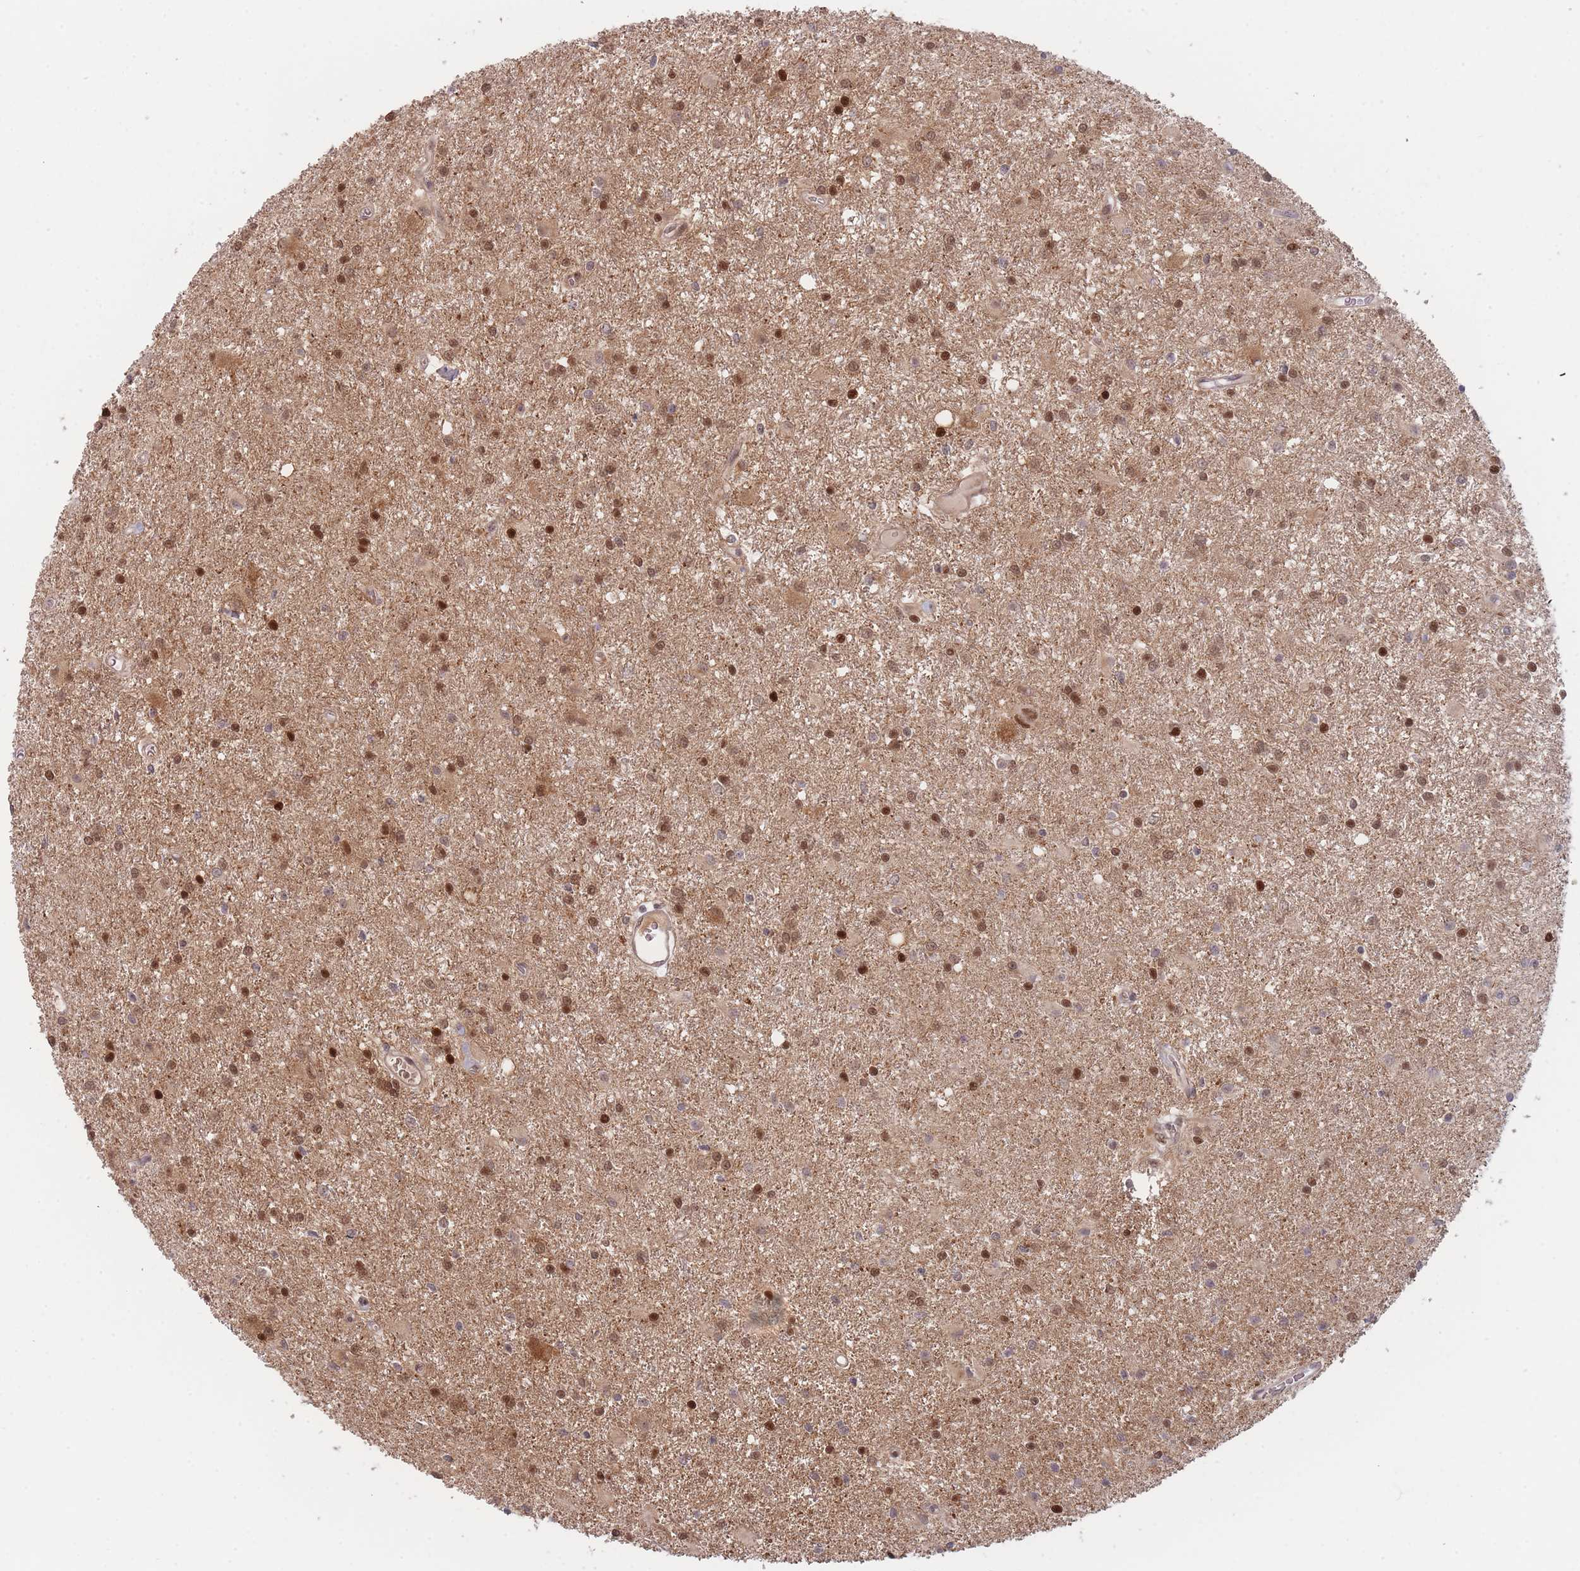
{"staining": {"intensity": "moderate", "quantity": ">75%", "location": "nuclear"}, "tissue": "glioma", "cell_type": "Tumor cells", "image_type": "cancer", "snomed": [{"axis": "morphology", "description": "Glioma, malignant, High grade"}, {"axis": "topography", "description": "Brain"}], "caption": "Moderate nuclear protein expression is seen in approximately >75% of tumor cells in glioma. Using DAB (brown) and hematoxylin (blue) stains, captured at high magnification using brightfield microscopy.", "gene": "DEAF1", "patient": {"sex": "female", "age": 50}}